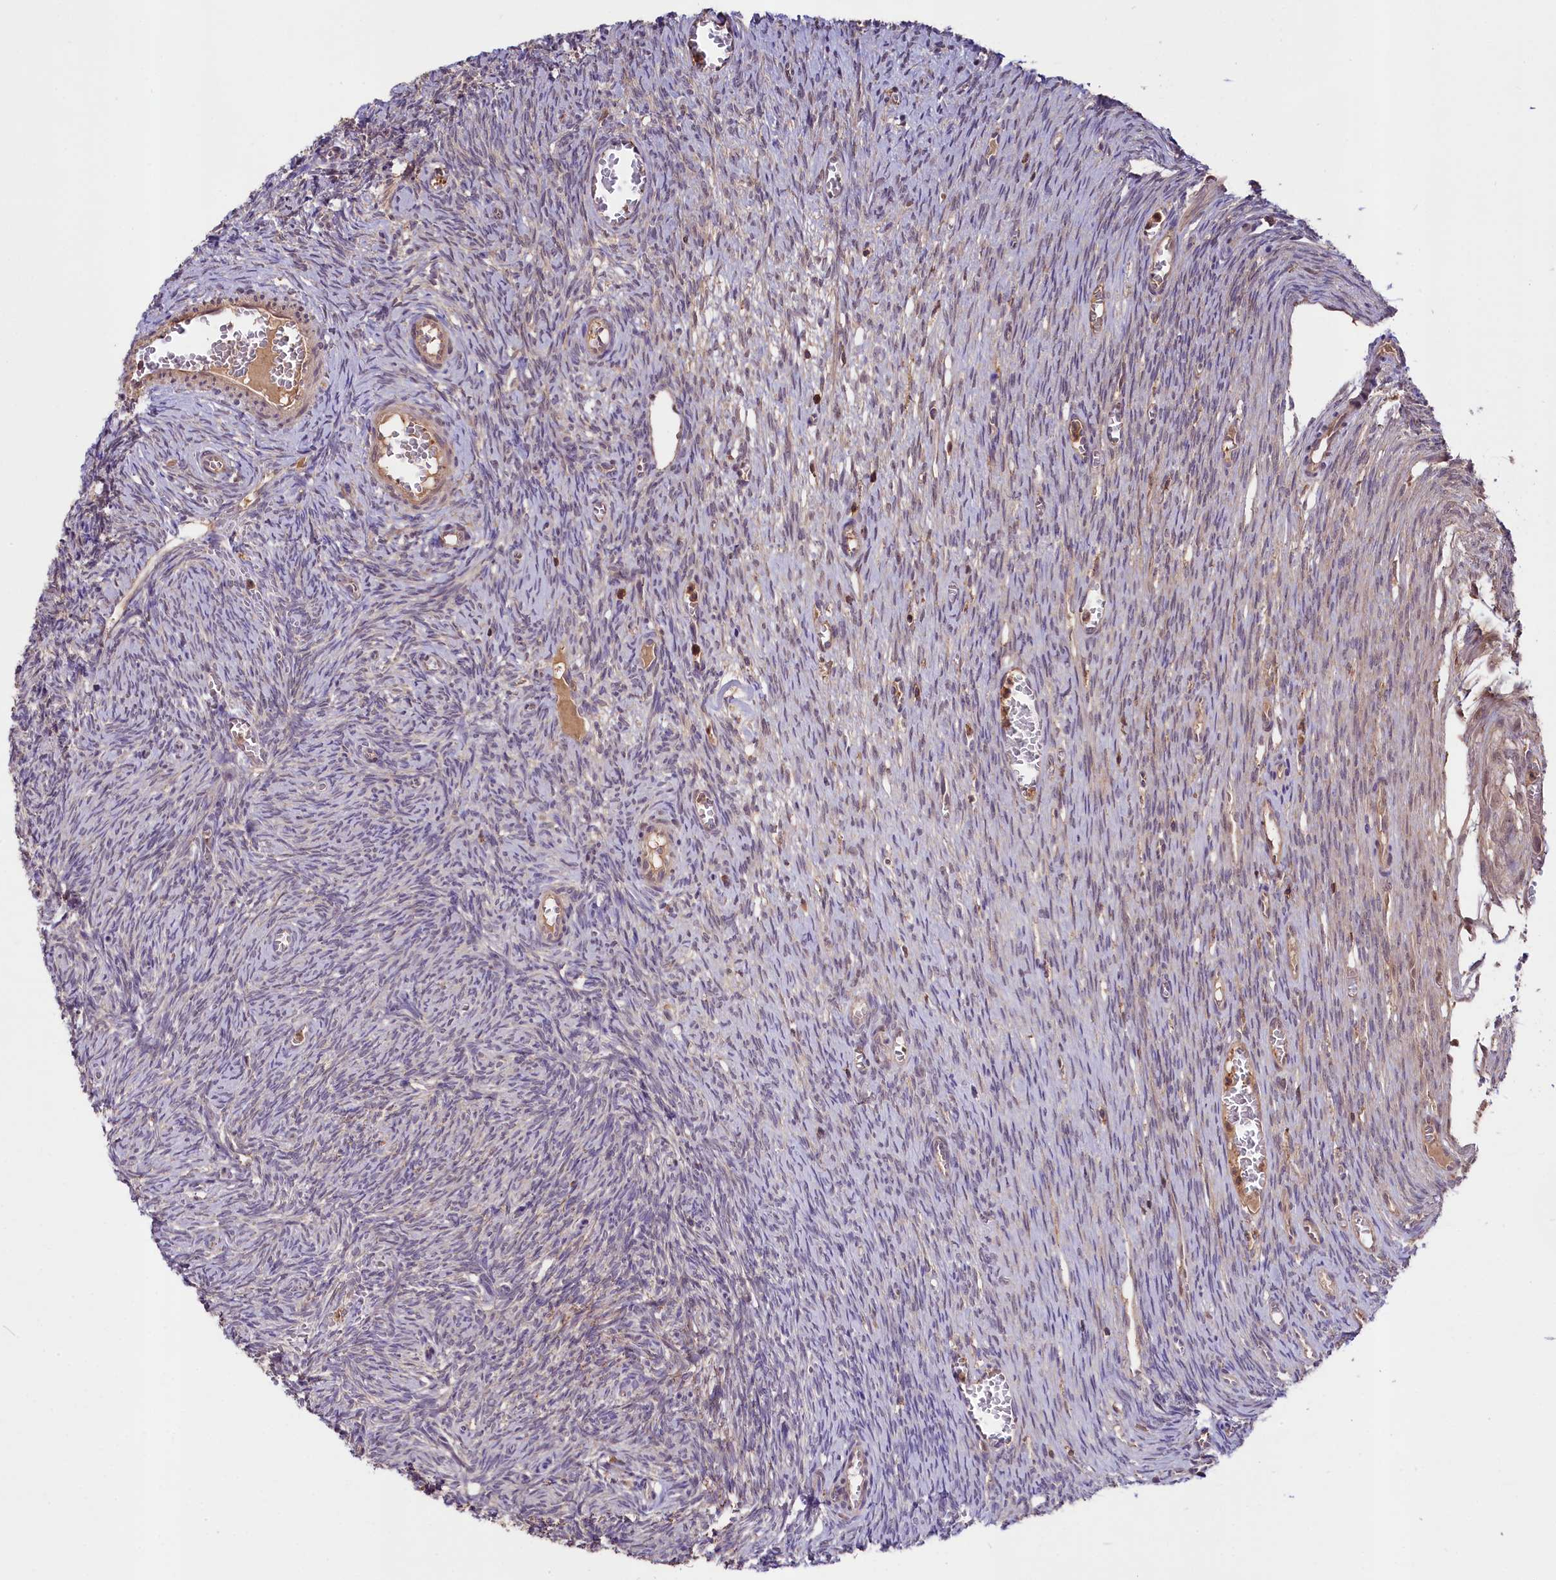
{"staining": {"intensity": "moderate", "quantity": ">75%", "location": "cytoplasmic/membranous"}, "tissue": "ovary", "cell_type": "Follicle cells", "image_type": "normal", "snomed": [{"axis": "morphology", "description": "Normal tissue, NOS"}, {"axis": "topography", "description": "Ovary"}], "caption": "Protein expression analysis of unremarkable human ovary reveals moderate cytoplasmic/membranous expression in about >75% of follicle cells.", "gene": "SKIDA1", "patient": {"sex": "female", "age": 44}}